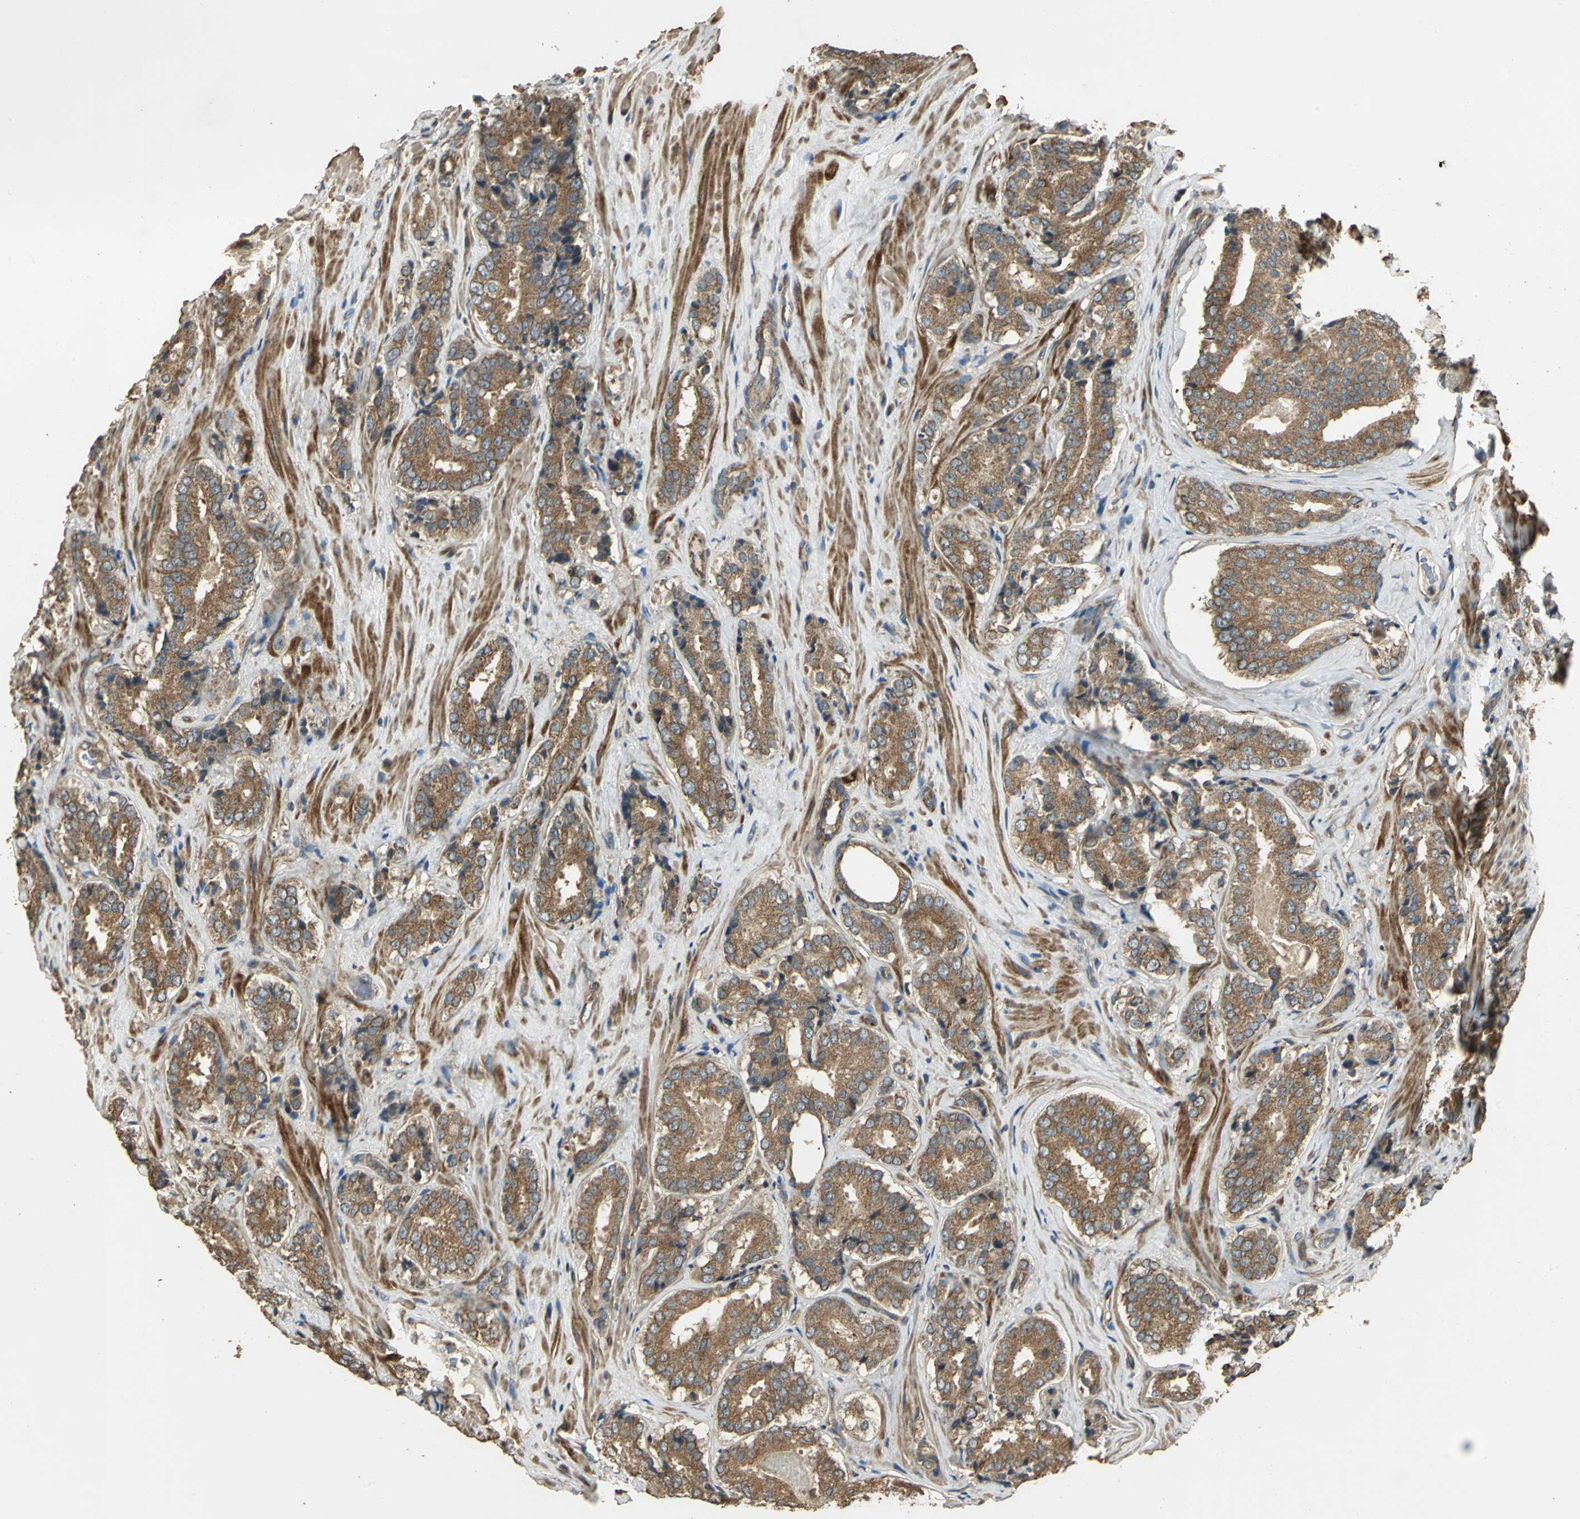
{"staining": {"intensity": "strong", "quantity": ">75%", "location": "cytoplasmic/membranous"}, "tissue": "prostate cancer", "cell_type": "Tumor cells", "image_type": "cancer", "snomed": [{"axis": "morphology", "description": "Adenocarcinoma, High grade"}, {"axis": "topography", "description": "Prostate"}], "caption": "Protein expression analysis of high-grade adenocarcinoma (prostate) demonstrates strong cytoplasmic/membranous staining in approximately >75% of tumor cells. (brown staining indicates protein expression, while blue staining denotes nuclei).", "gene": "KANK1", "patient": {"sex": "male", "age": 70}}